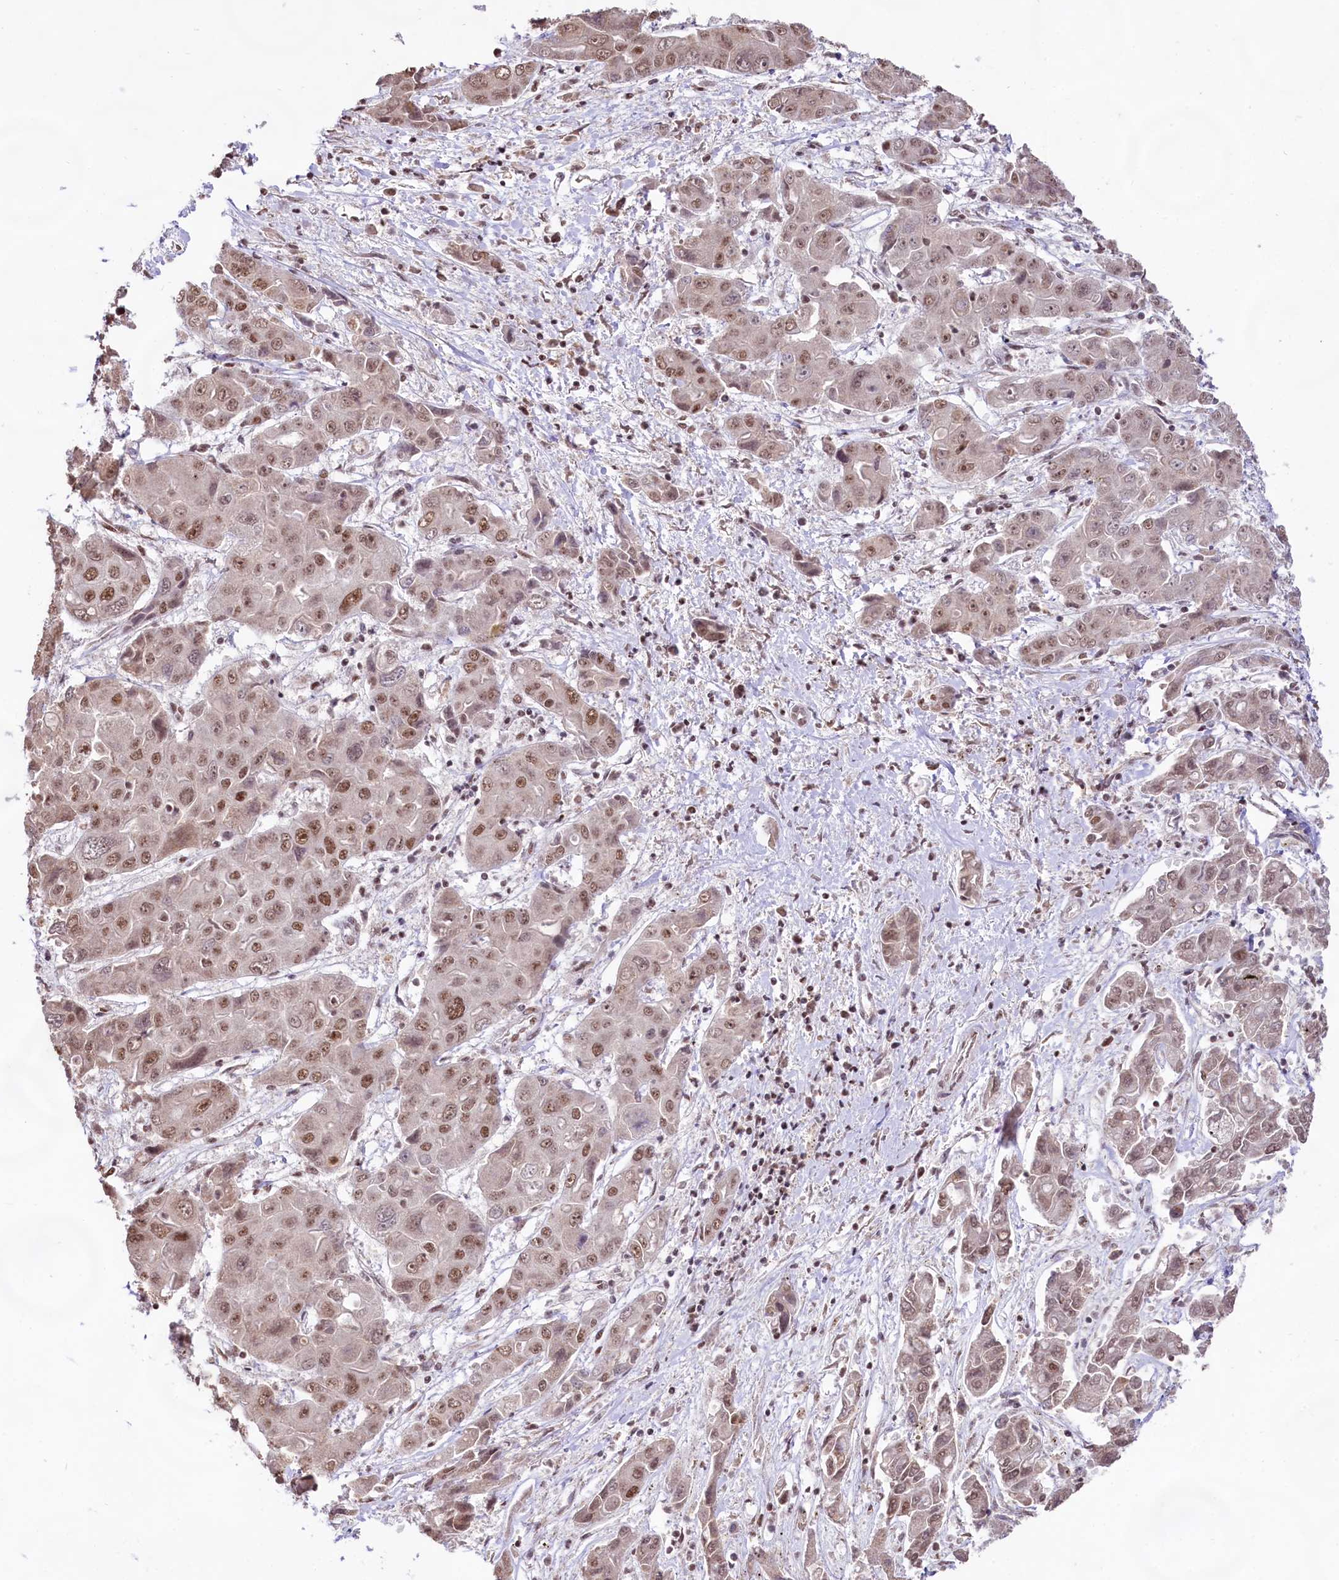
{"staining": {"intensity": "moderate", "quantity": ">75%", "location": "nuclear"}, "tissue": "liver cancer", "cell_type": "Tumor cells", "image_type": "cancer", "snomed": [{"axis": "morphology", "description": "Cholangiocarcinoma"}, {"axis": "topography", "description": "Liver"}], "caption": "Moderate nuclear protein positivity is present in approximately >75% of tumor cells in liver cancer (cholangiocarcinoma).", "gene": "HIRA", "patient": {"sex": "male", "age": 67}}